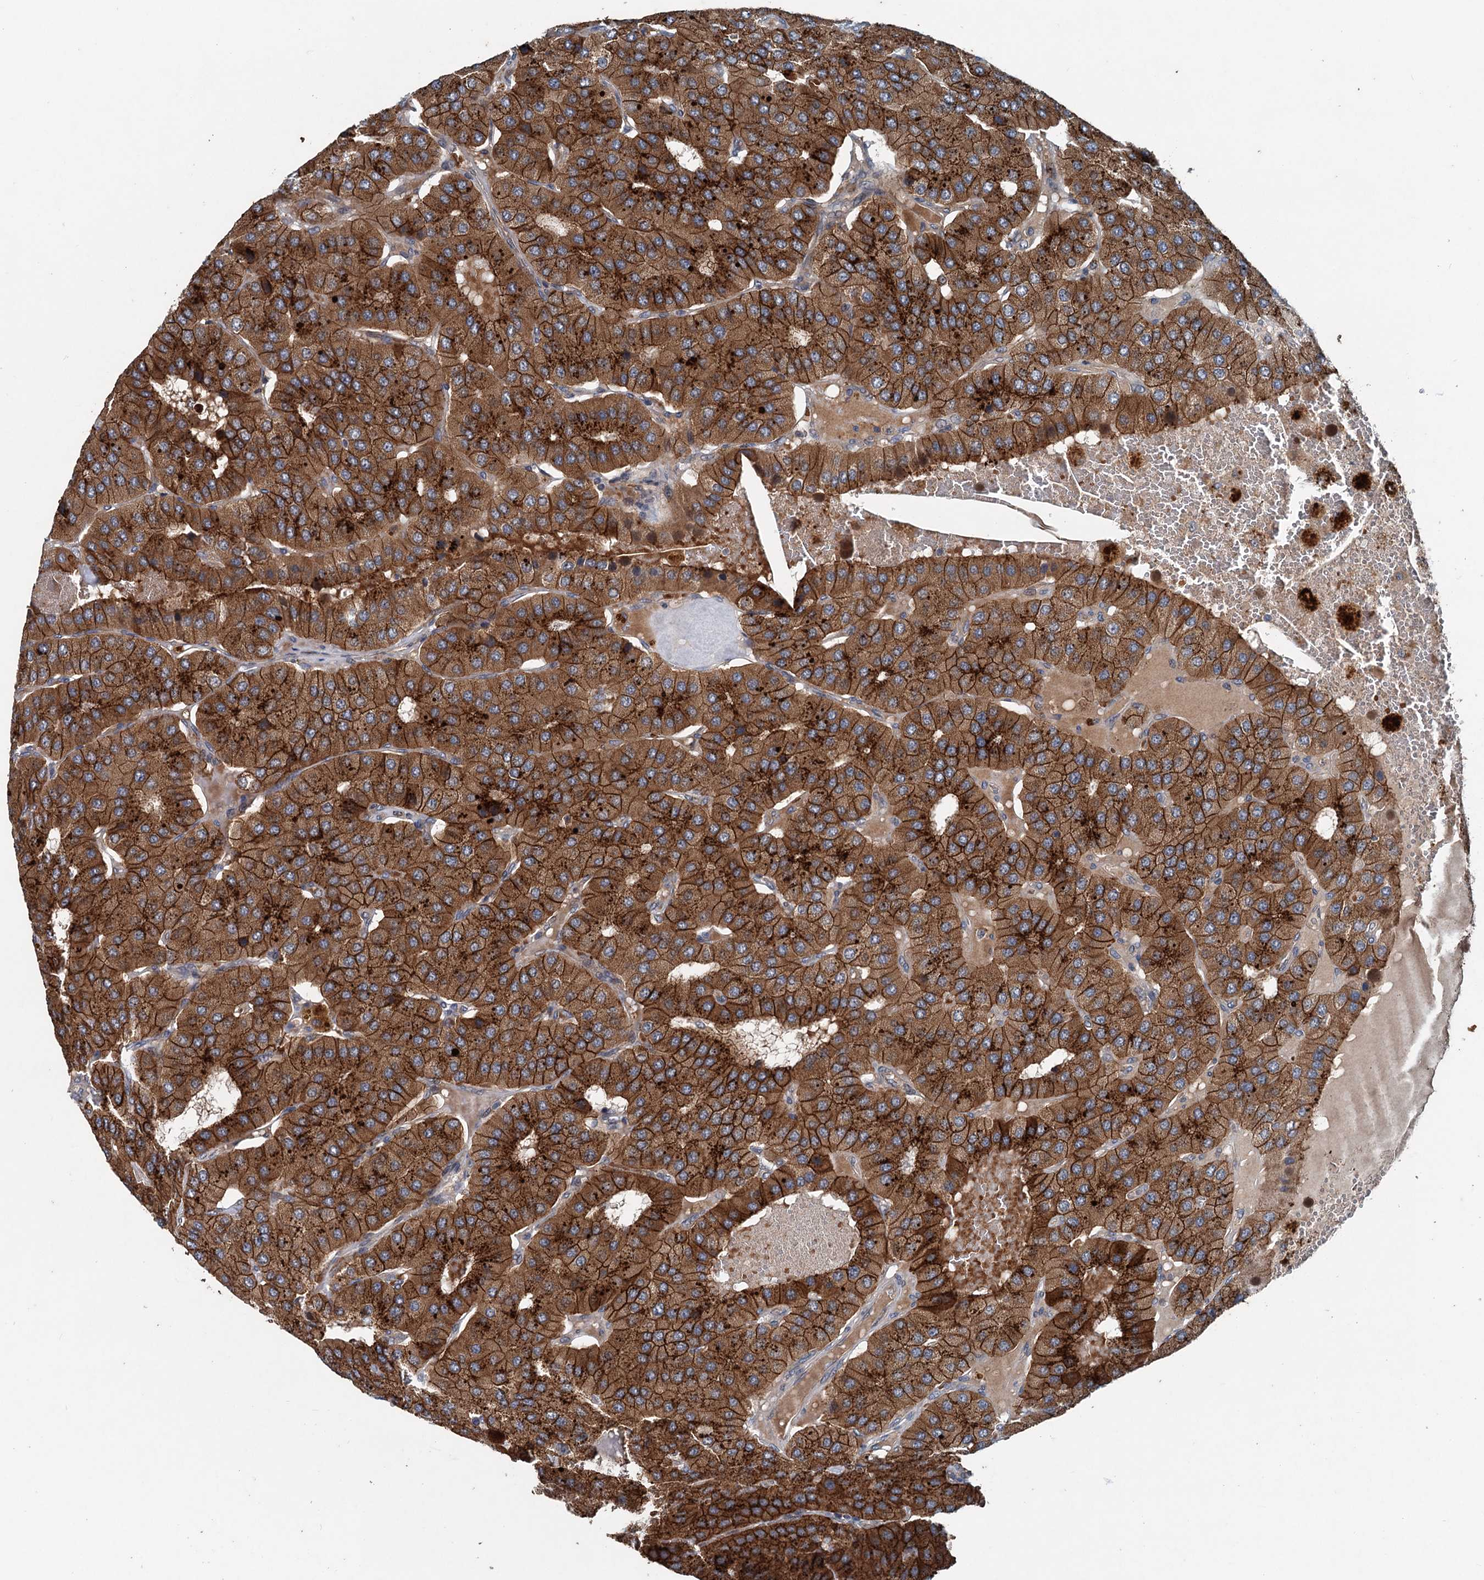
{"staining": {"intensity": "strong", "quantity": ">75%", "location": "cytoplasmic/membranous"}, "tissue": "parathyroid gland", "cell_type": "Glandular cells", "image_type": "normal", "snomed": [{"axis": "morphology", "description": "Normal tissue, NOS"}, {"axis": "morphology", "description": "Adenoma, NOS"}, {"axis": "topography", "description": "Parathyroid gland"}], "caption": "The photomicrograph demonstrates a brown stain indicating the presence of a protein in the cytoplasmic/membranous of glandular cells in parathyroid gland.", "gene": "N4BP2L2", "patient": {"sex": "female", "age": 86}}